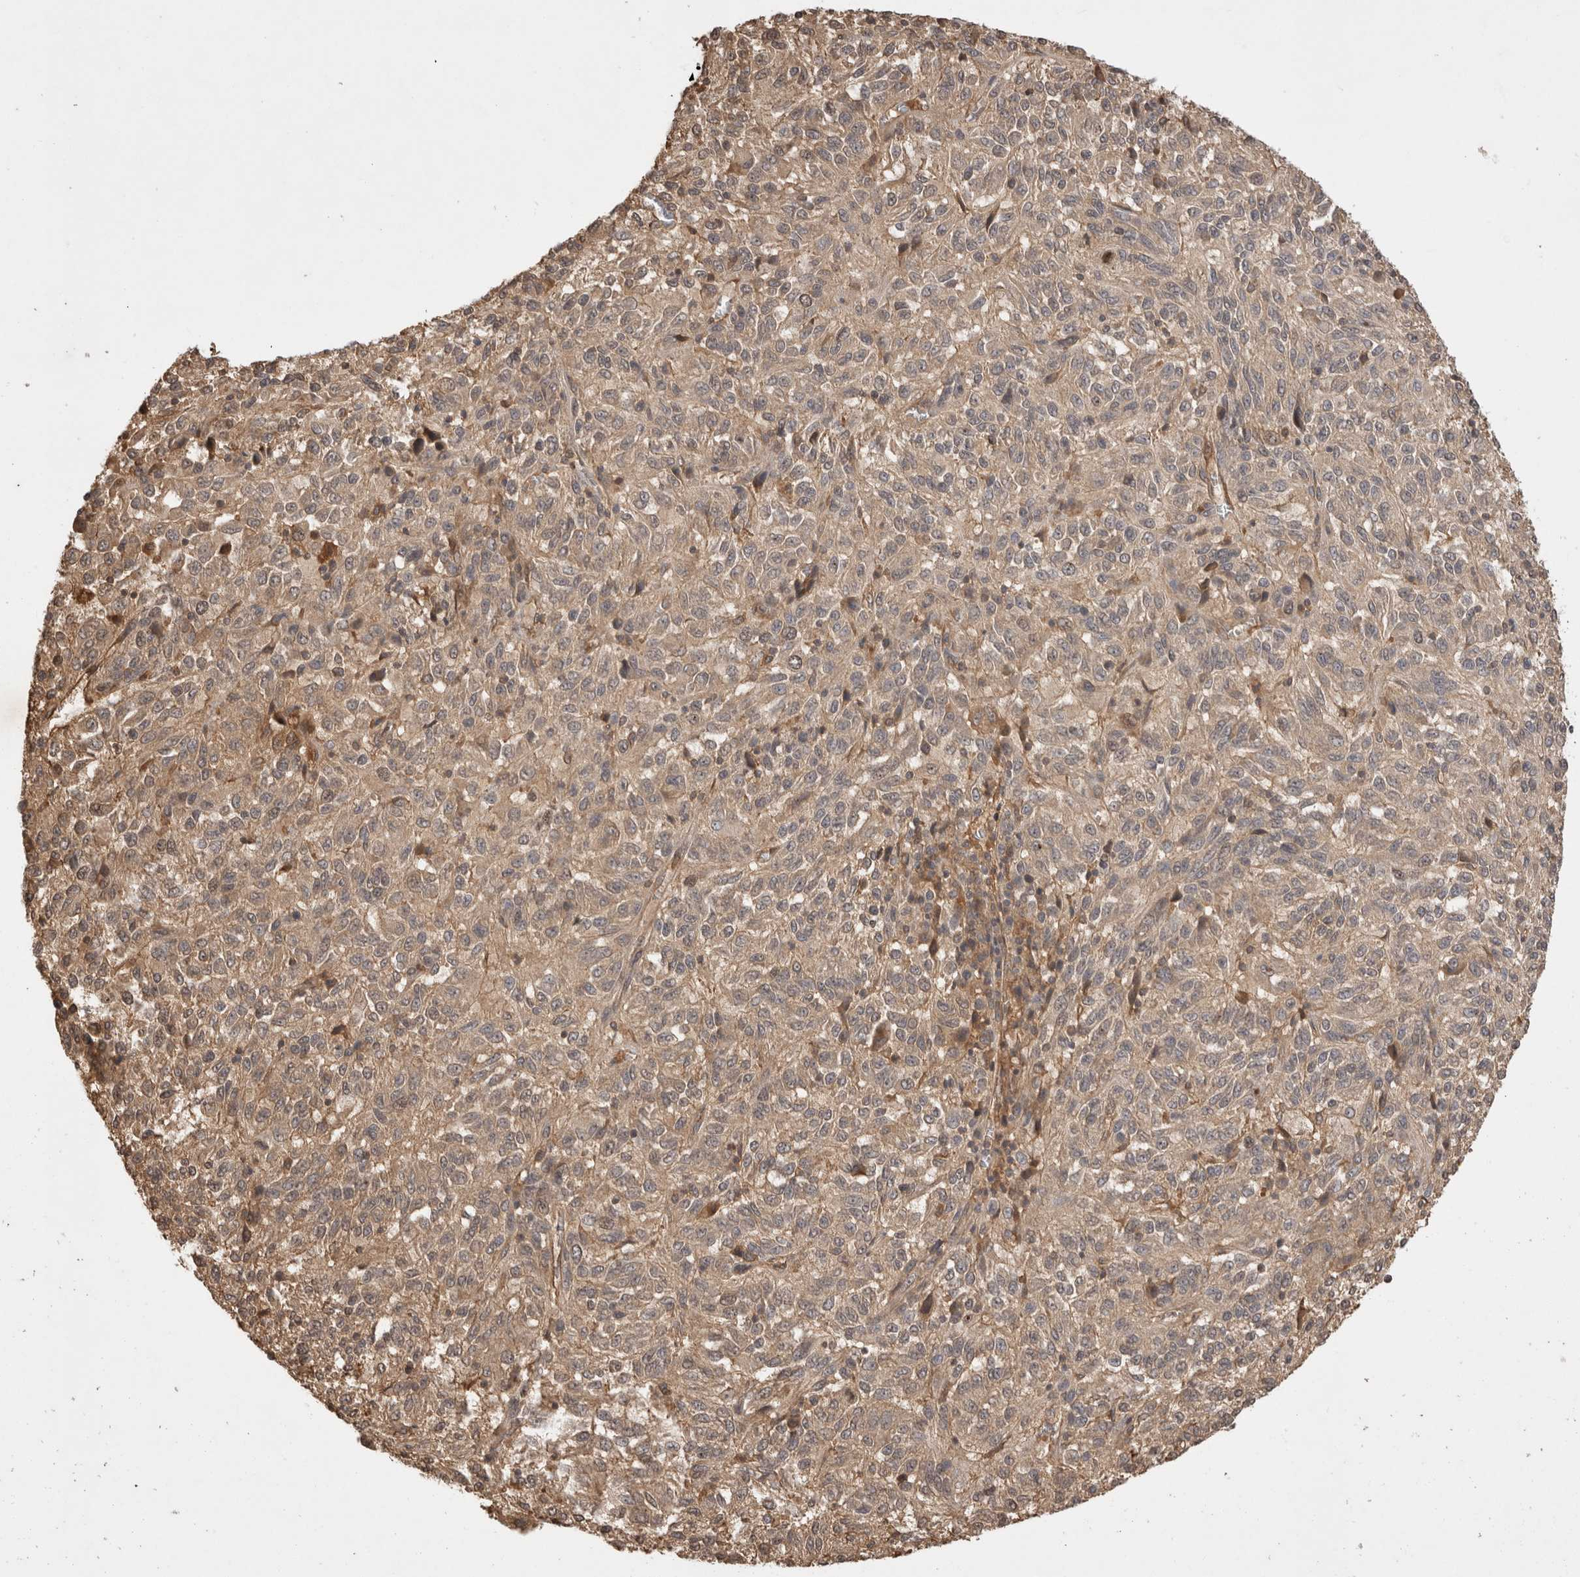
{"staining": {"intensity": "weak", "quantity": ">75%", "location": "cytoplasmic/membranous"}, "tissue": "melanoma", "cell_type": "Tumor cells", "image_type": "cancer", "snomed": [{"axis": "morphology", "description": "Malignant melanoma, Metastatic site"}, {"axis": "topography", "description": "Lung"}], "caption": "Immunohistochemistry (DAB (3,3'-diaminobenzidine)) staining of human malignant melanoma (metastatic site) reveals weak cytoplasmic/membranous protein positivity in about >75% of tumor cells.", "gene": "PRMT3", "patient": {"sex": "male", "age": 64}}